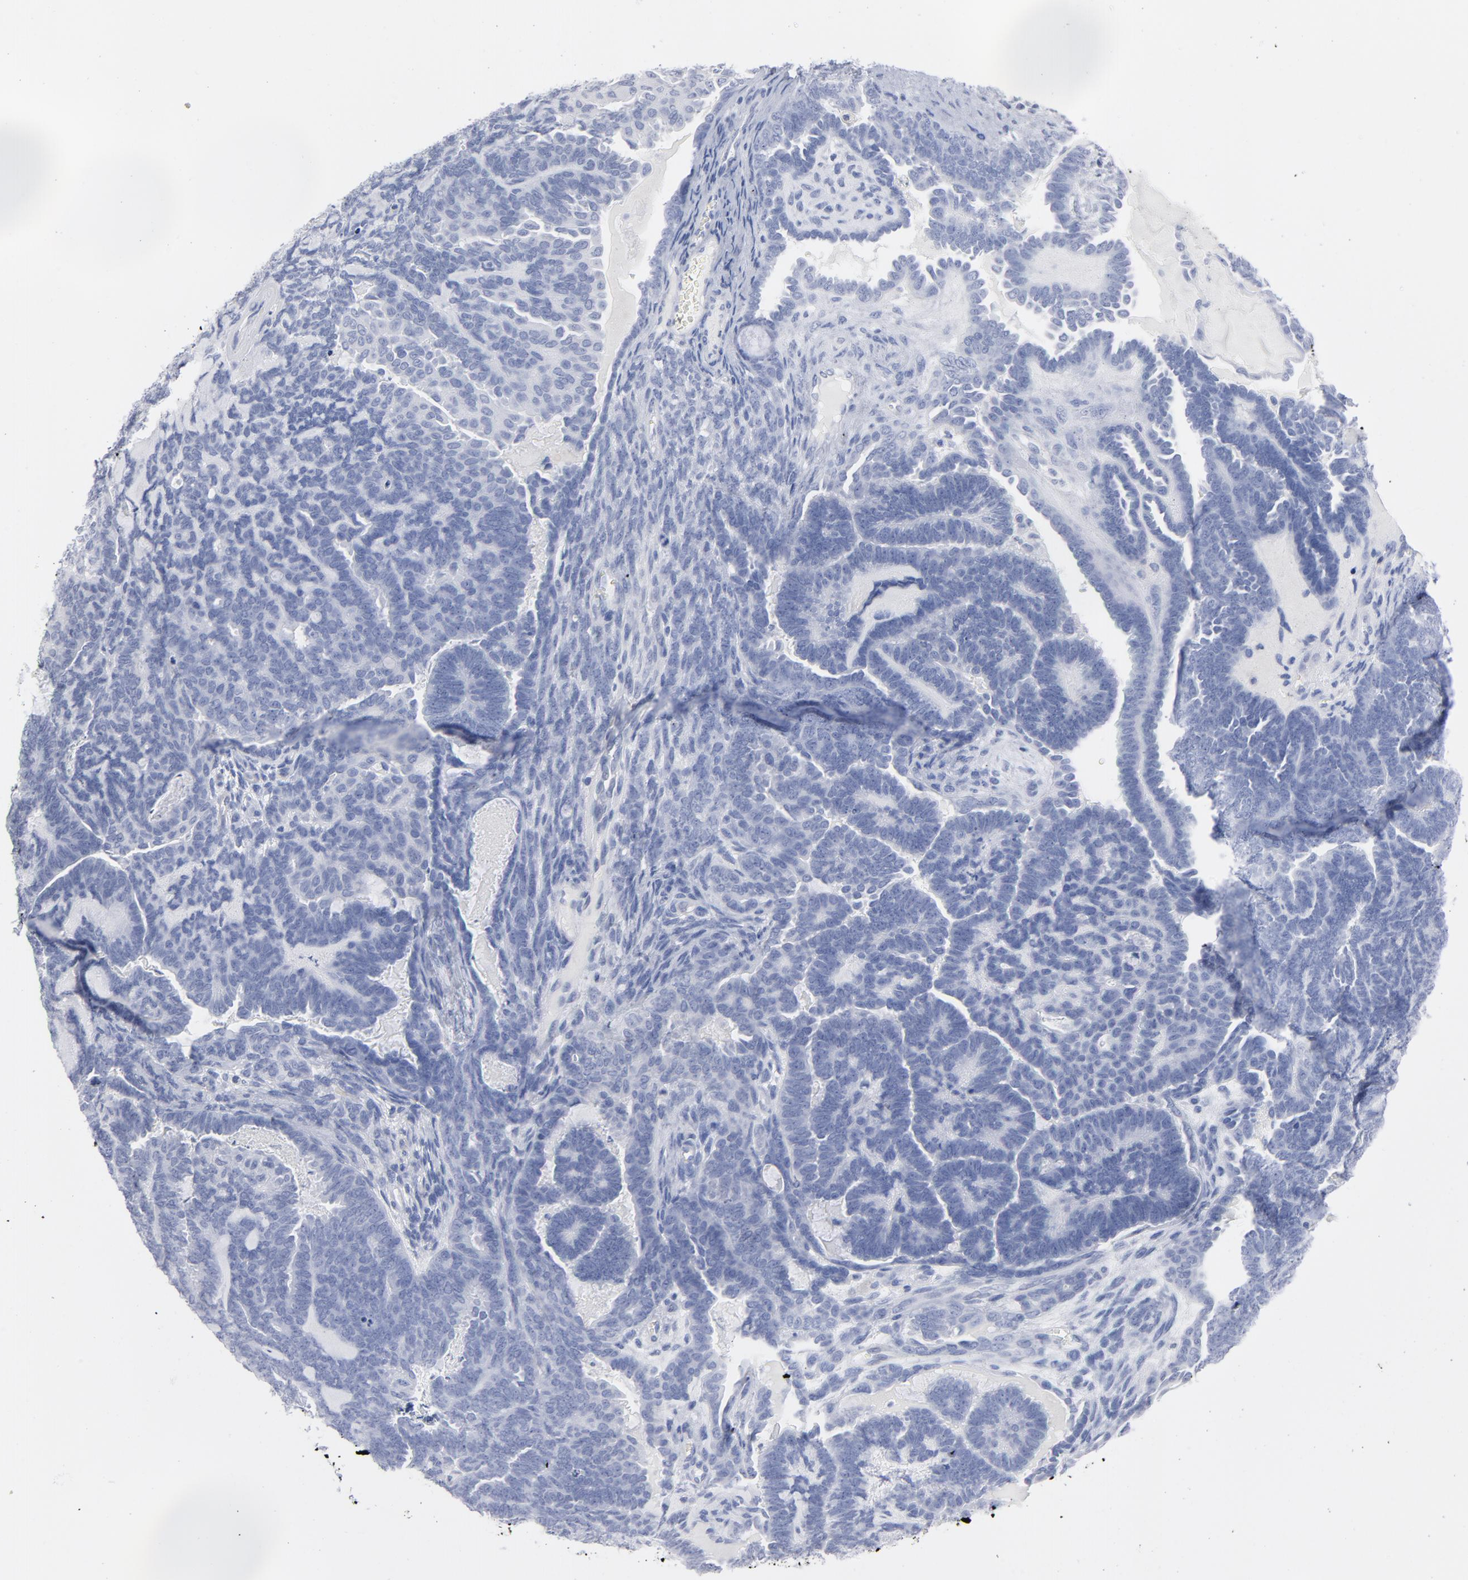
{"staining": {"intensity": "negative", "quantity": "none", "location": "none"}, "tissue": "endometrial cancer", "cell_type": "Tumor cells", "image_type": "cancer", "snomed": [{"axis": "morphology", "description": "Neoplasm, malignant, NOS"}, {"axis": "topography", "description": "Endometrium"}], "caption": "IHC of human endometrial malignant neoplasm demonstrates no positivity in tumor cells.", "gene": "P2RY8", "patient": {"sex": "female", "age": 74}}